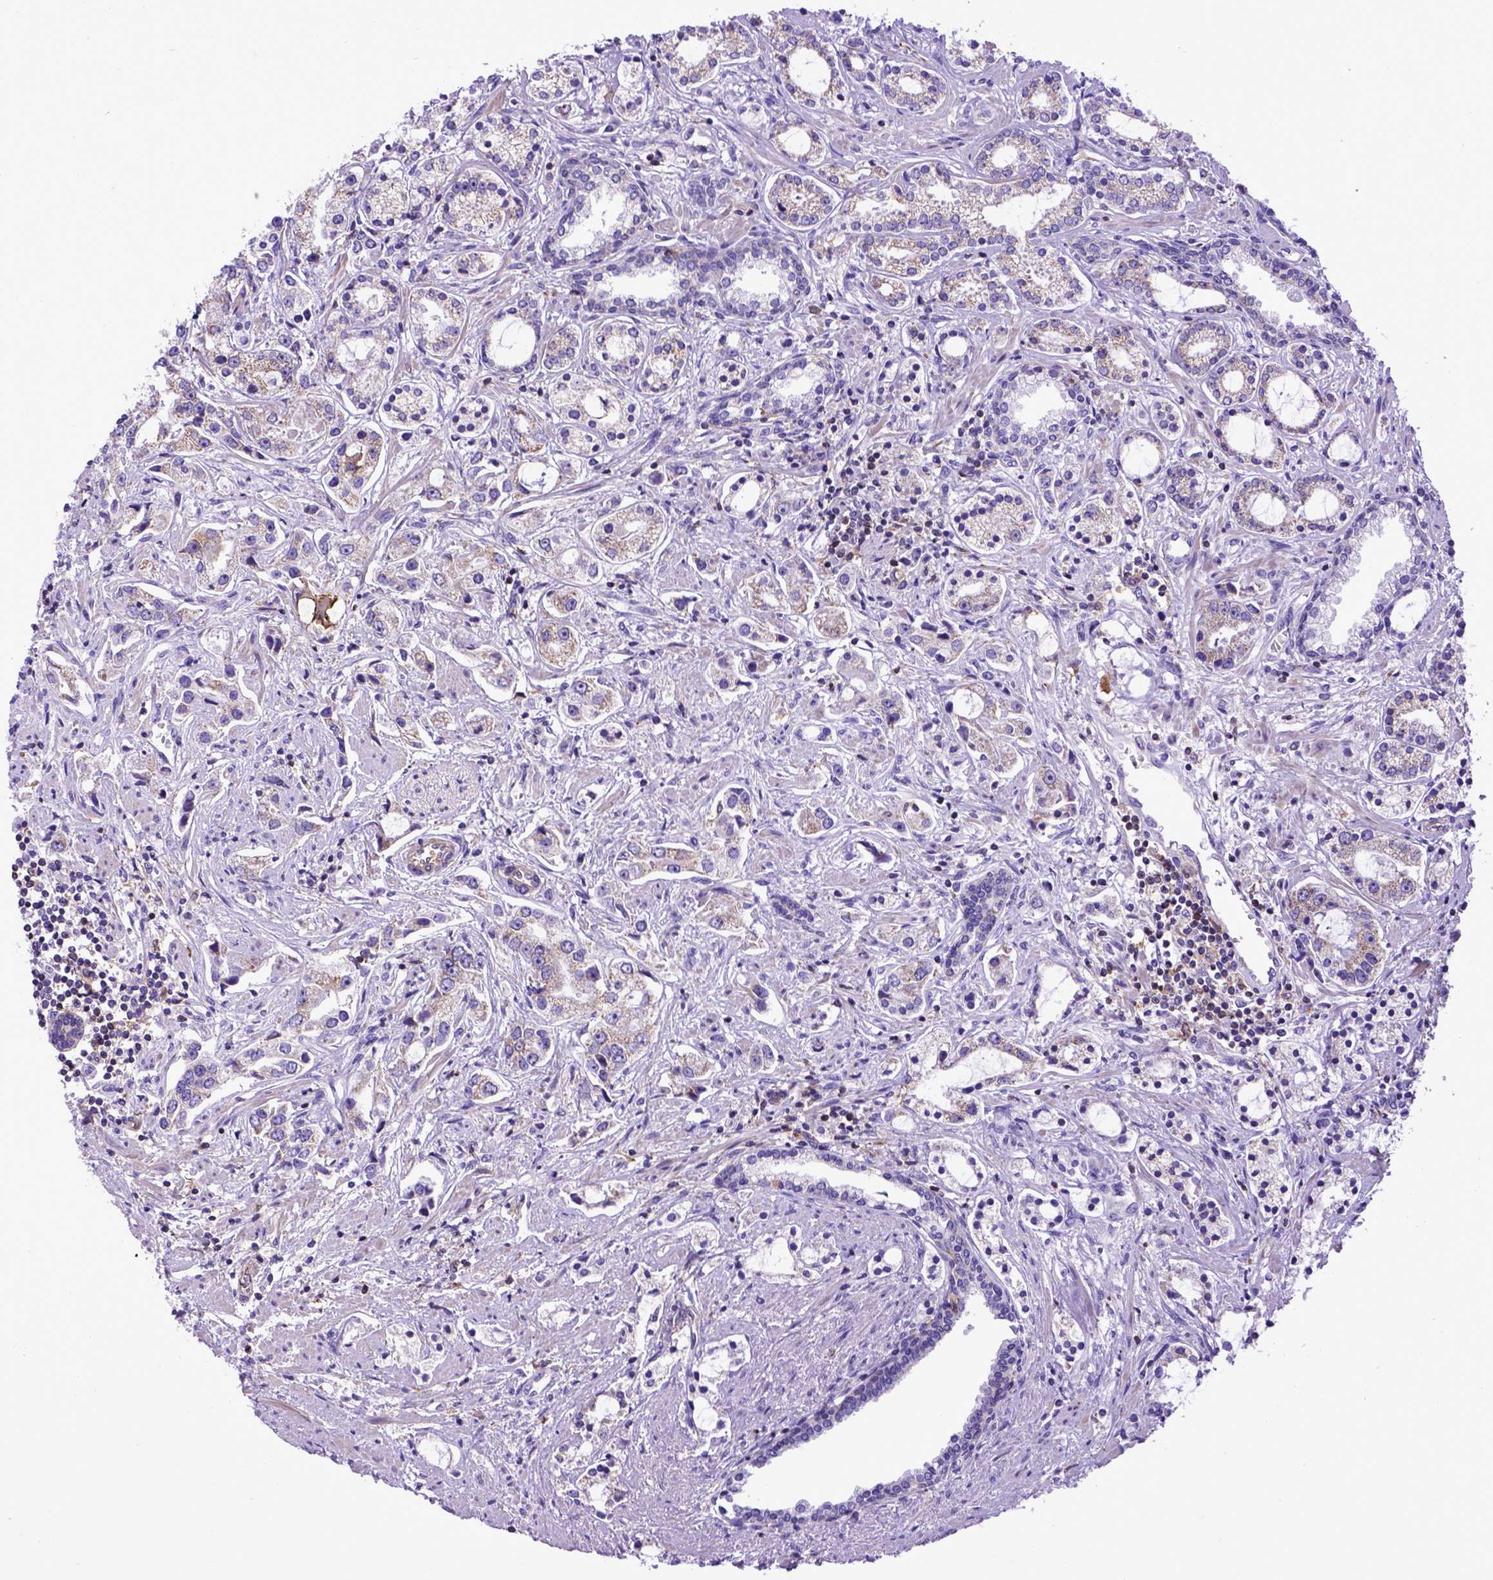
{"staining": {"intensity": "negative", "quantity": "none", "location": "none"}, "tissue": "prostate cancer", "cell_type": "Tumor cells", "image_type": "cancer", "snomed": [{"axis": "morphology", "description": "Adenocarcinoma, Medium grade"}, {"axis": "topography", "description": "Prostate"}], "caption": "High power microscopy image of an IHC image of prostate cancer (adenocarcinoma (medium-grade)), revealing no significant positivity in tumor cells.", "gene": "ASAH2", "patient": {"sex": "male", "age": 57}}